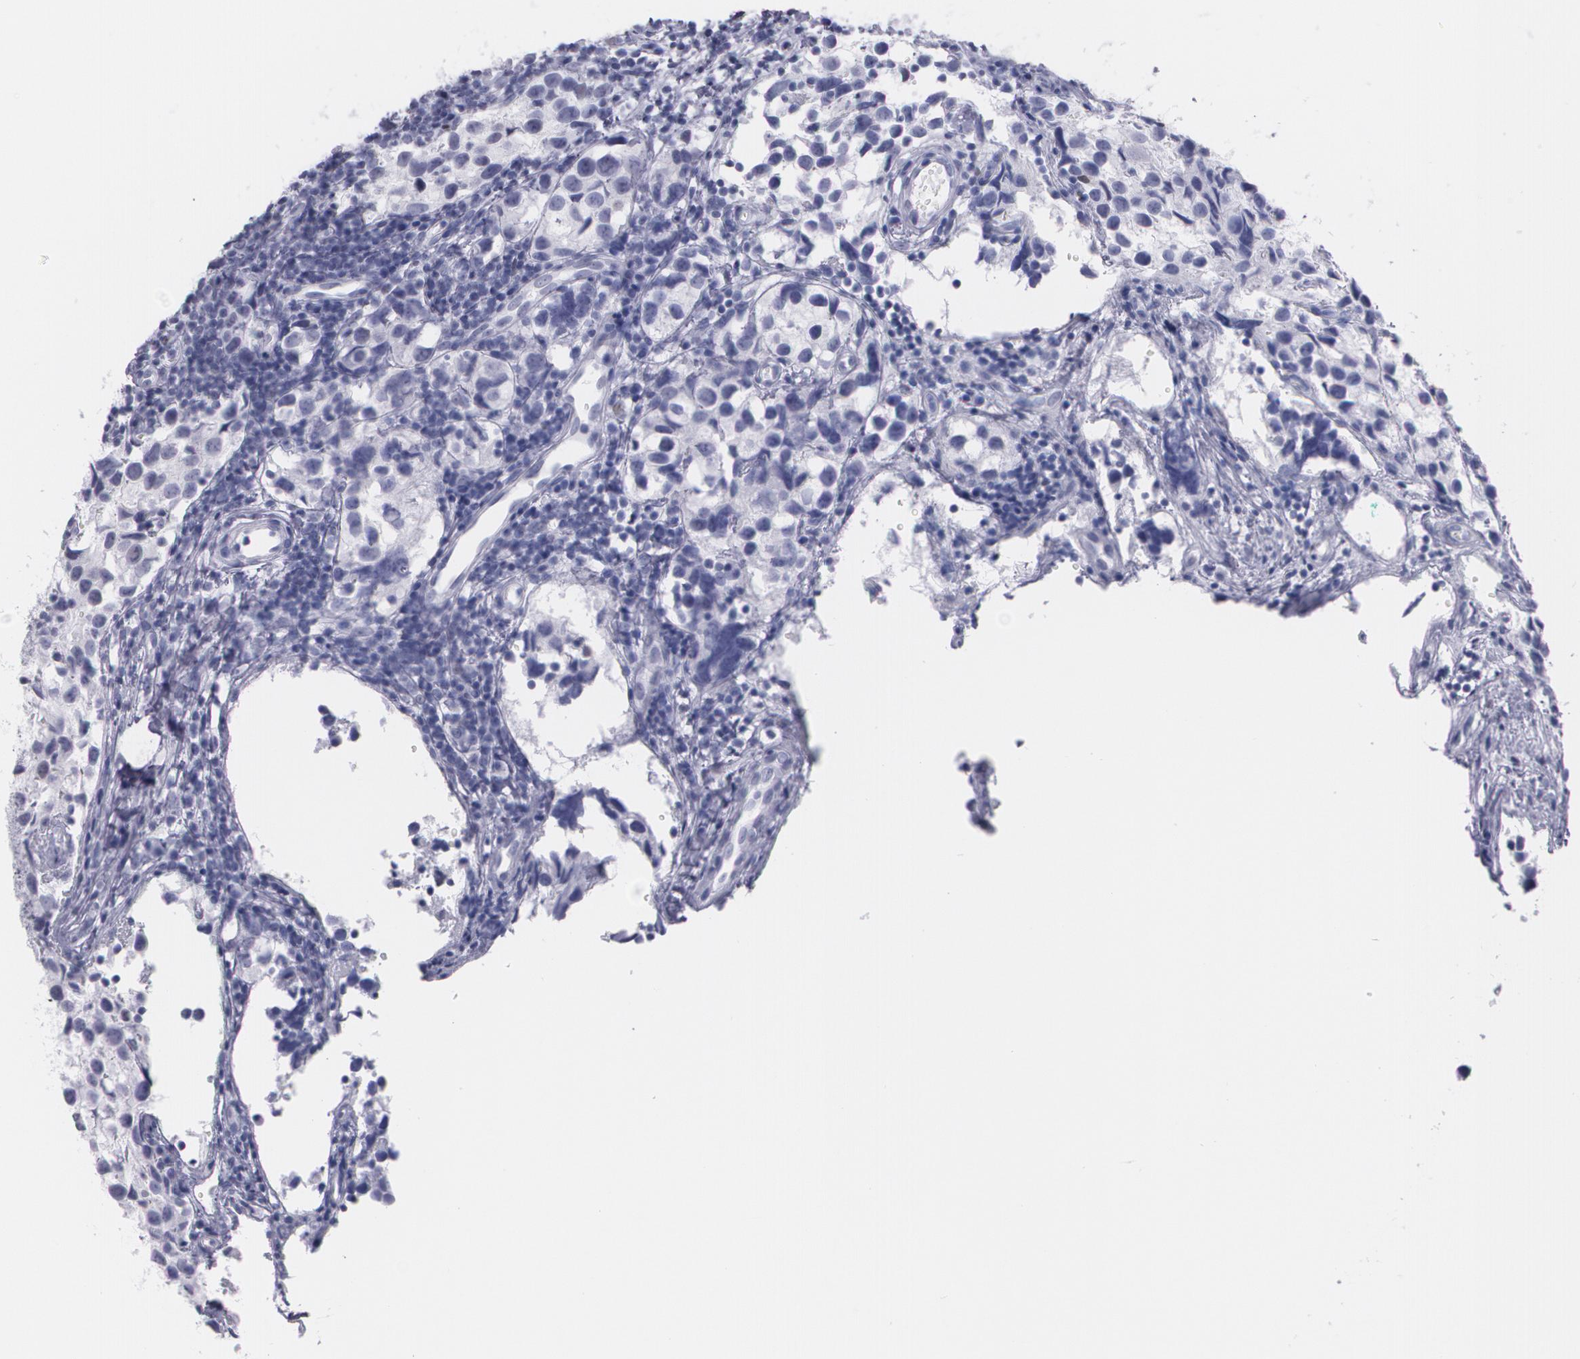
{"staining": {"intensity": "moderate", "quantity": "<25%", "location": "nuclear"}, "tissue": "testis cancer", "cell_type": "Tumor cells", "image_type": "cancer", "snomed": [{"axis": "morphology", "description": "Seminoma, NOS"}, {"axis": "topography", "description": "Testis"}], "caption": "Testis seminoma stained for a protein reveals moderate nuclear positivity in tumor cells. (brown staining indicates protein expression, while blue staining denotes nuclei).", "gene": "TP53", "patient": {"sex": "male", "age": 39}}